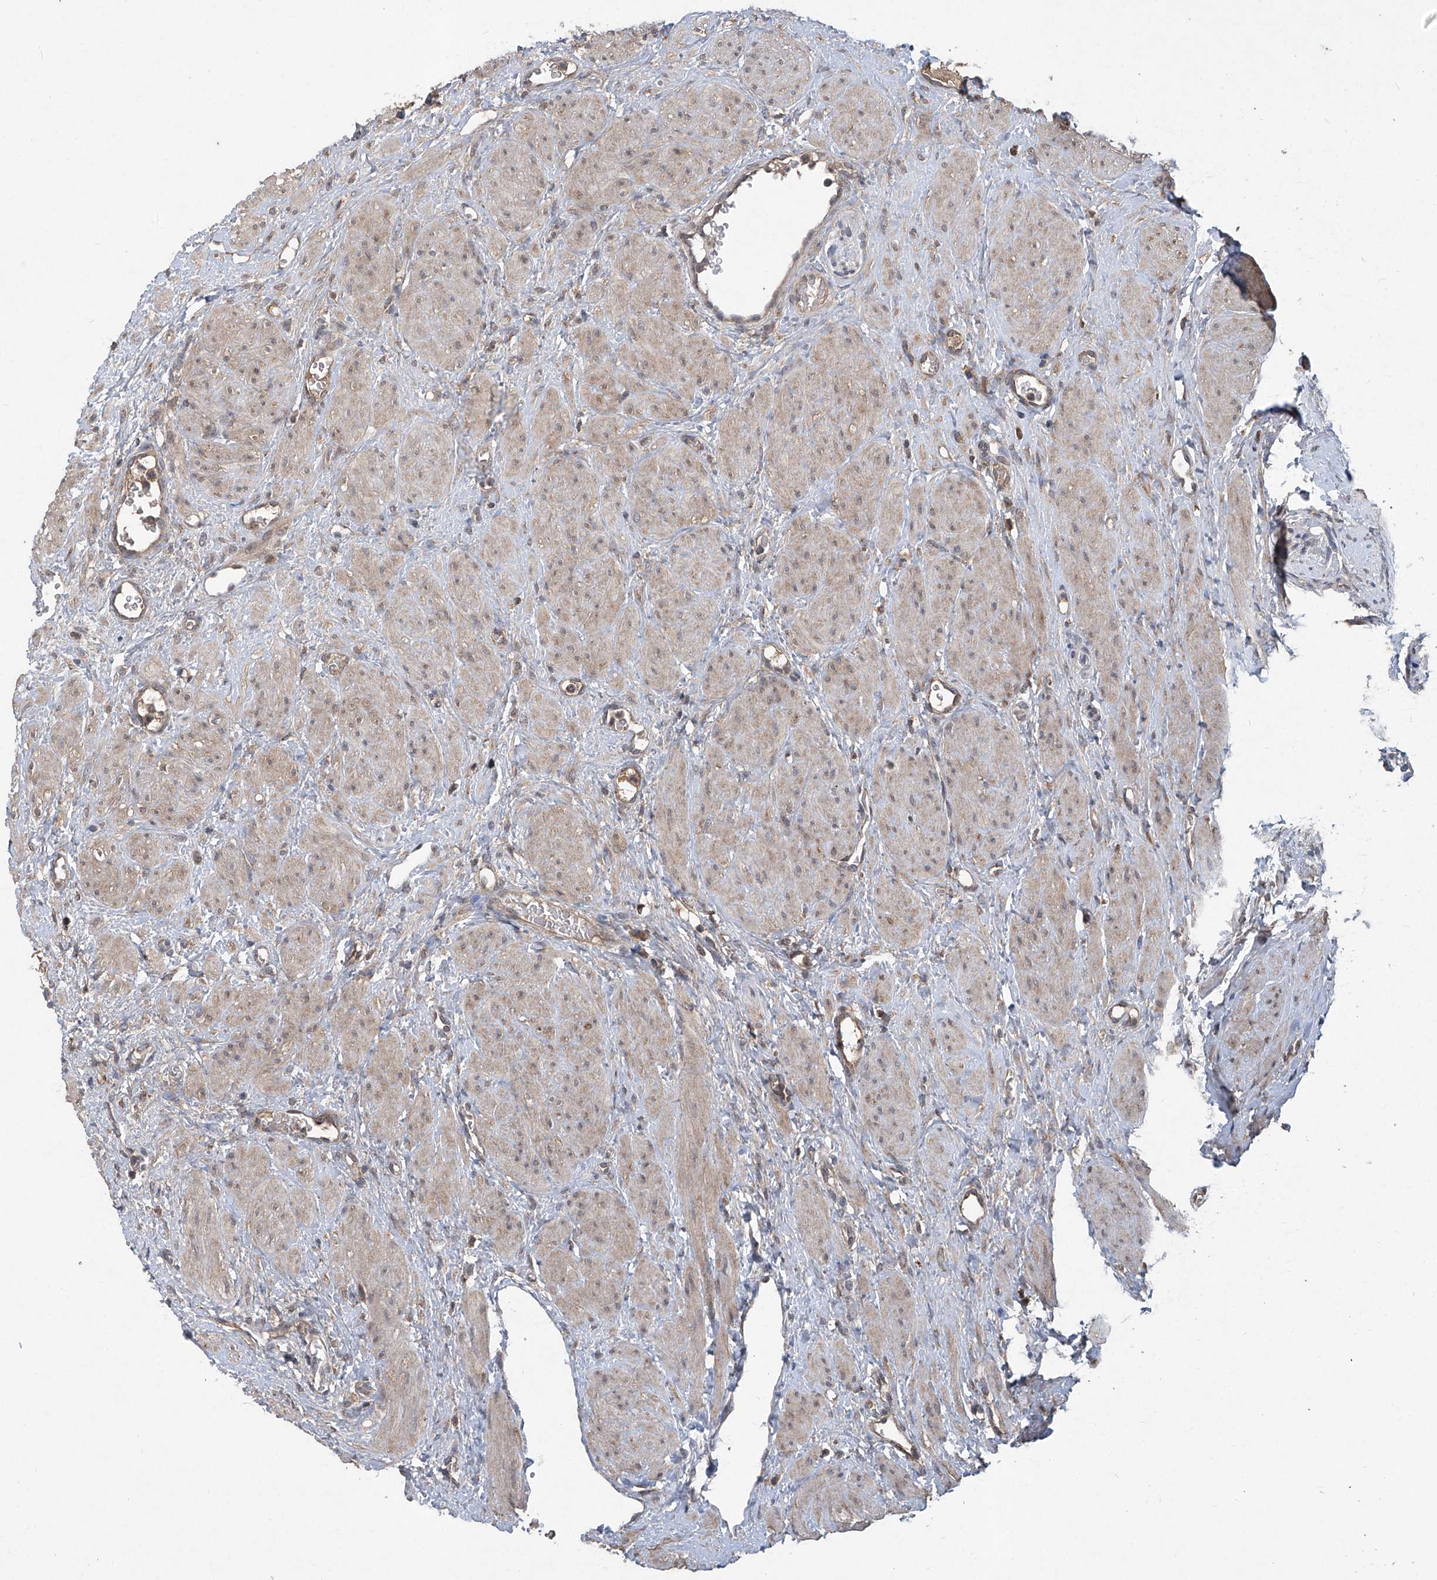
{"staining": {"intensity": "moderate", "quantity": ">75%", "location": "cytoplasmic/membranous"}, "tissue": "ovary", "cell_type": "Follicle cells", "image_type": "normal", "snomed": [{"axis": "morphology", "description": "Normal tissue, NOS"}, {"axis": "morphology", "description": "Cyst, NOS"}, {"axis": "topography", "description": "Ovary"}], "caption": "A high-resolution histopathology image shows IHC staining of unremarkable ovary, which reveals moderate cytoplasmic/membranous staining in about >75% of follicle cells.", "gene": "SUMF2", "patient": {"sex": "female", "age": 33}}